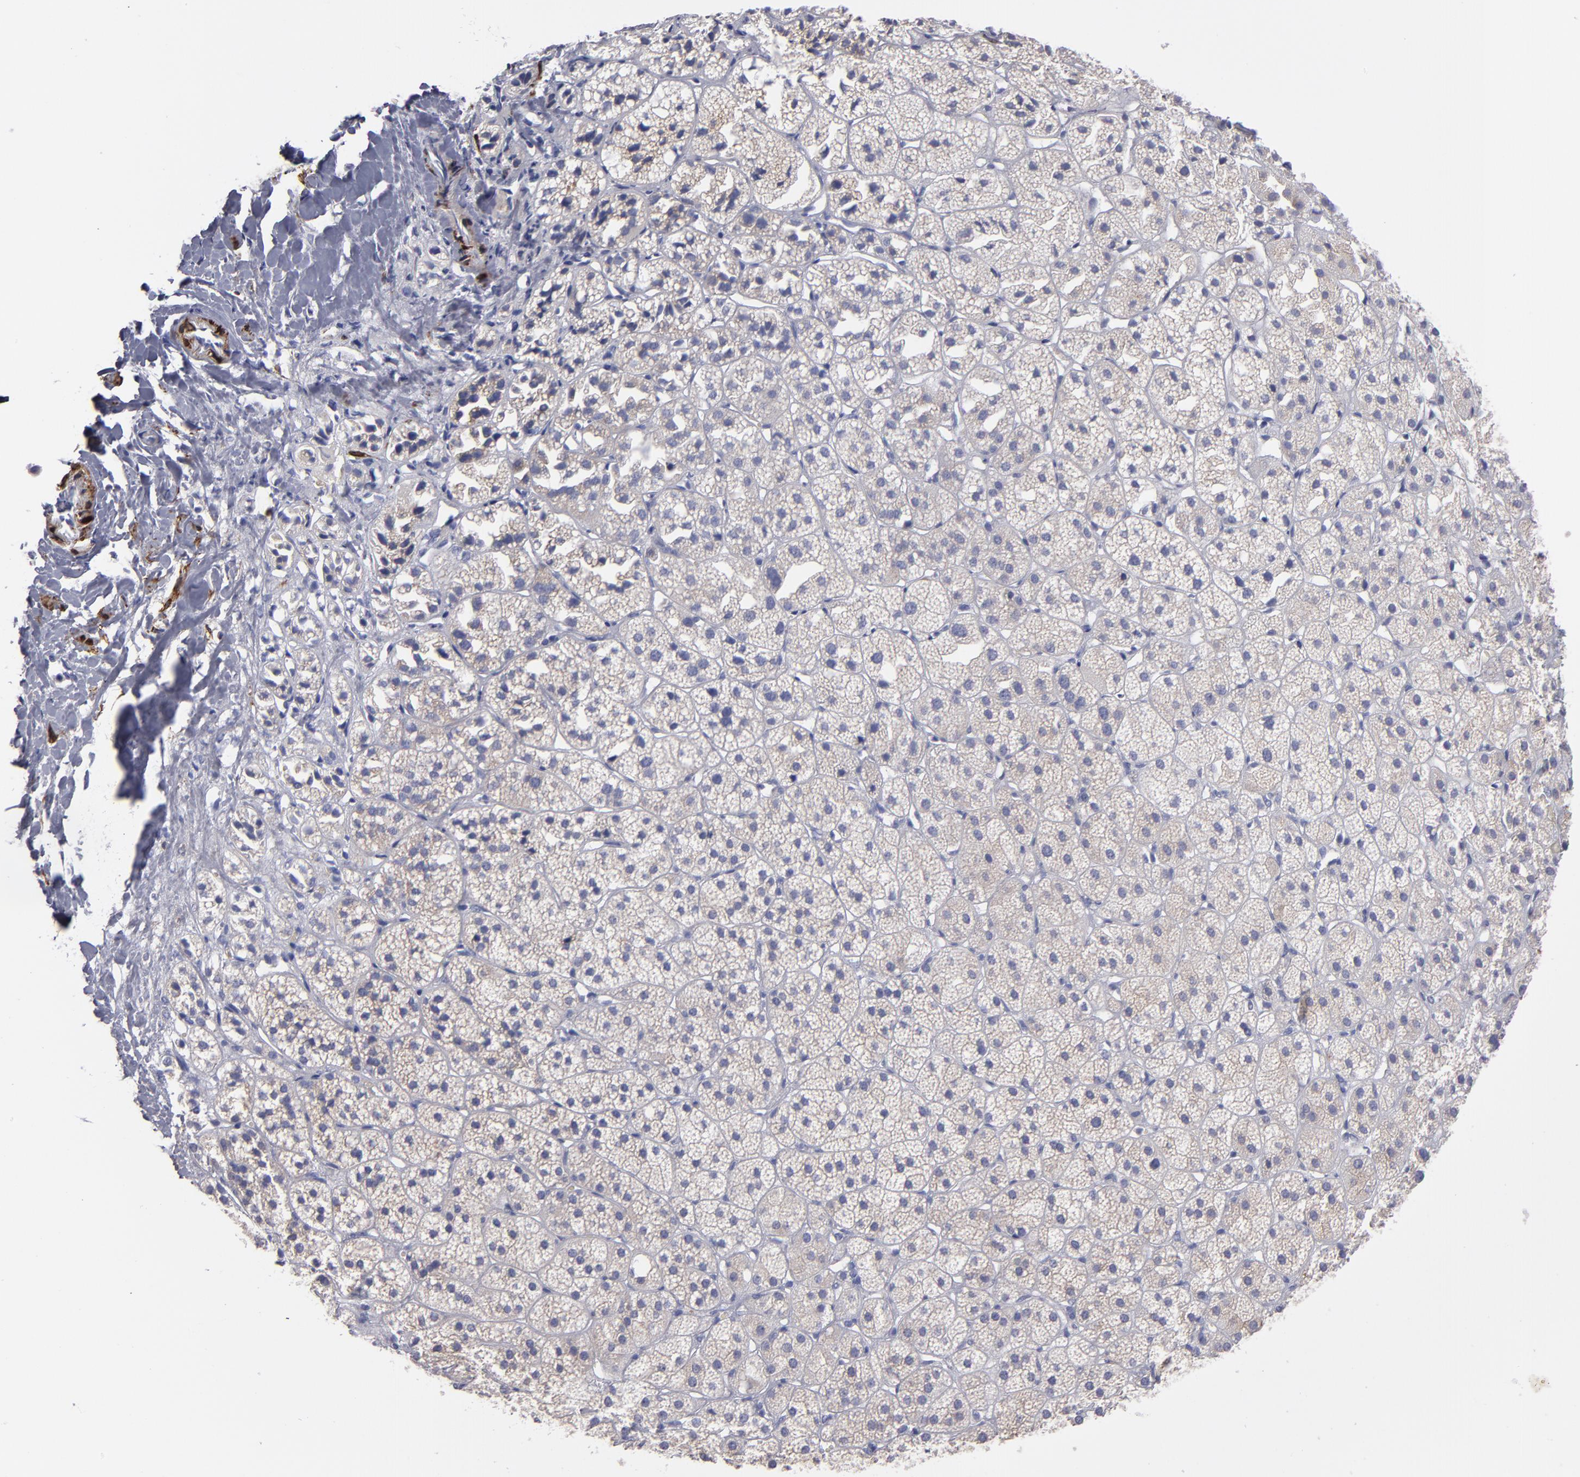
{"staining": {"intensity": "moderate", "quantity": ">75%", "location": "cytoplasmic/membranous"}, "tissue": "adrenal gland", "cell_type": "Glandular cells", "image_type": "normal", "snomed": [{"axis": "morphology", "description": "Normal tissue, NOS"}, {"axis": "topography", "description": "Adrenal gland"}], "caption": "This histopathology image displays benign adrenal gland stained with immunohistochemistry to label a protein in brown. The cytoplasmic/membranous of glandular cells show moderate positivity for the protein. Nuclei are counter-stained blue.", "gene": "SLMAP", "patient": {"sex": "female", "age": 71}}